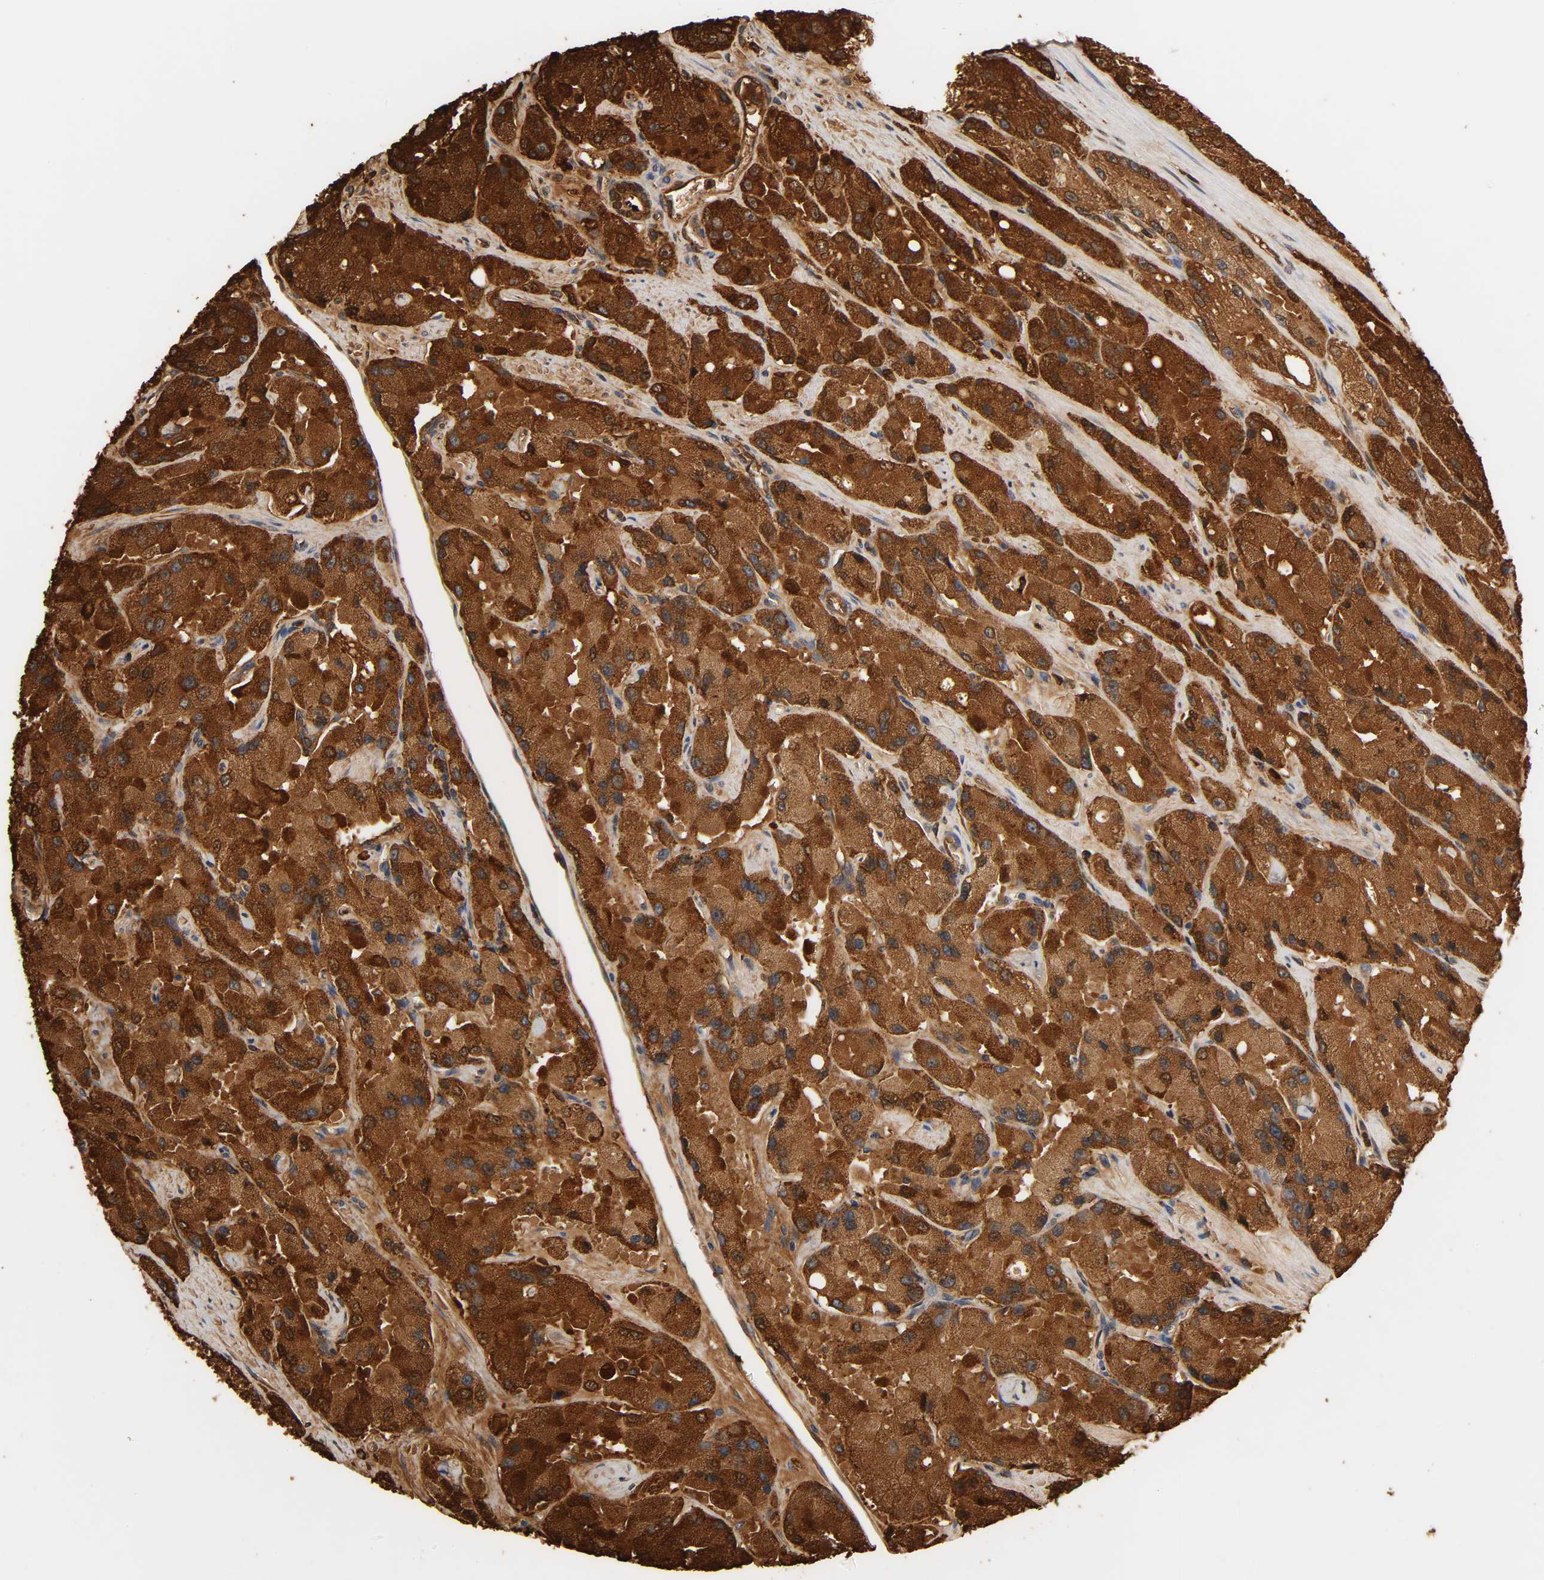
{"staining": {"intensity": "strong", "quantity": ">75%", "location": "cytoplasmic/membranous,nuclear"}, "tissue": "prostate cancer", "cell_type": "Tumor cells", "image_type": "cancer", "snomed": [{"axis": "morphology", "description": "Adenocarcinoma, High grade"}, {"axis": "topography", "description": "Prostate"}], "caption": "Prostate adenocarcinoma (high-grade) tissue reveals strong cytoplasmic/membranous and nuclear staining in about >75% of tumor cells", "gene": "ACP3", "patient": {"sex": "male", "age": 58}}